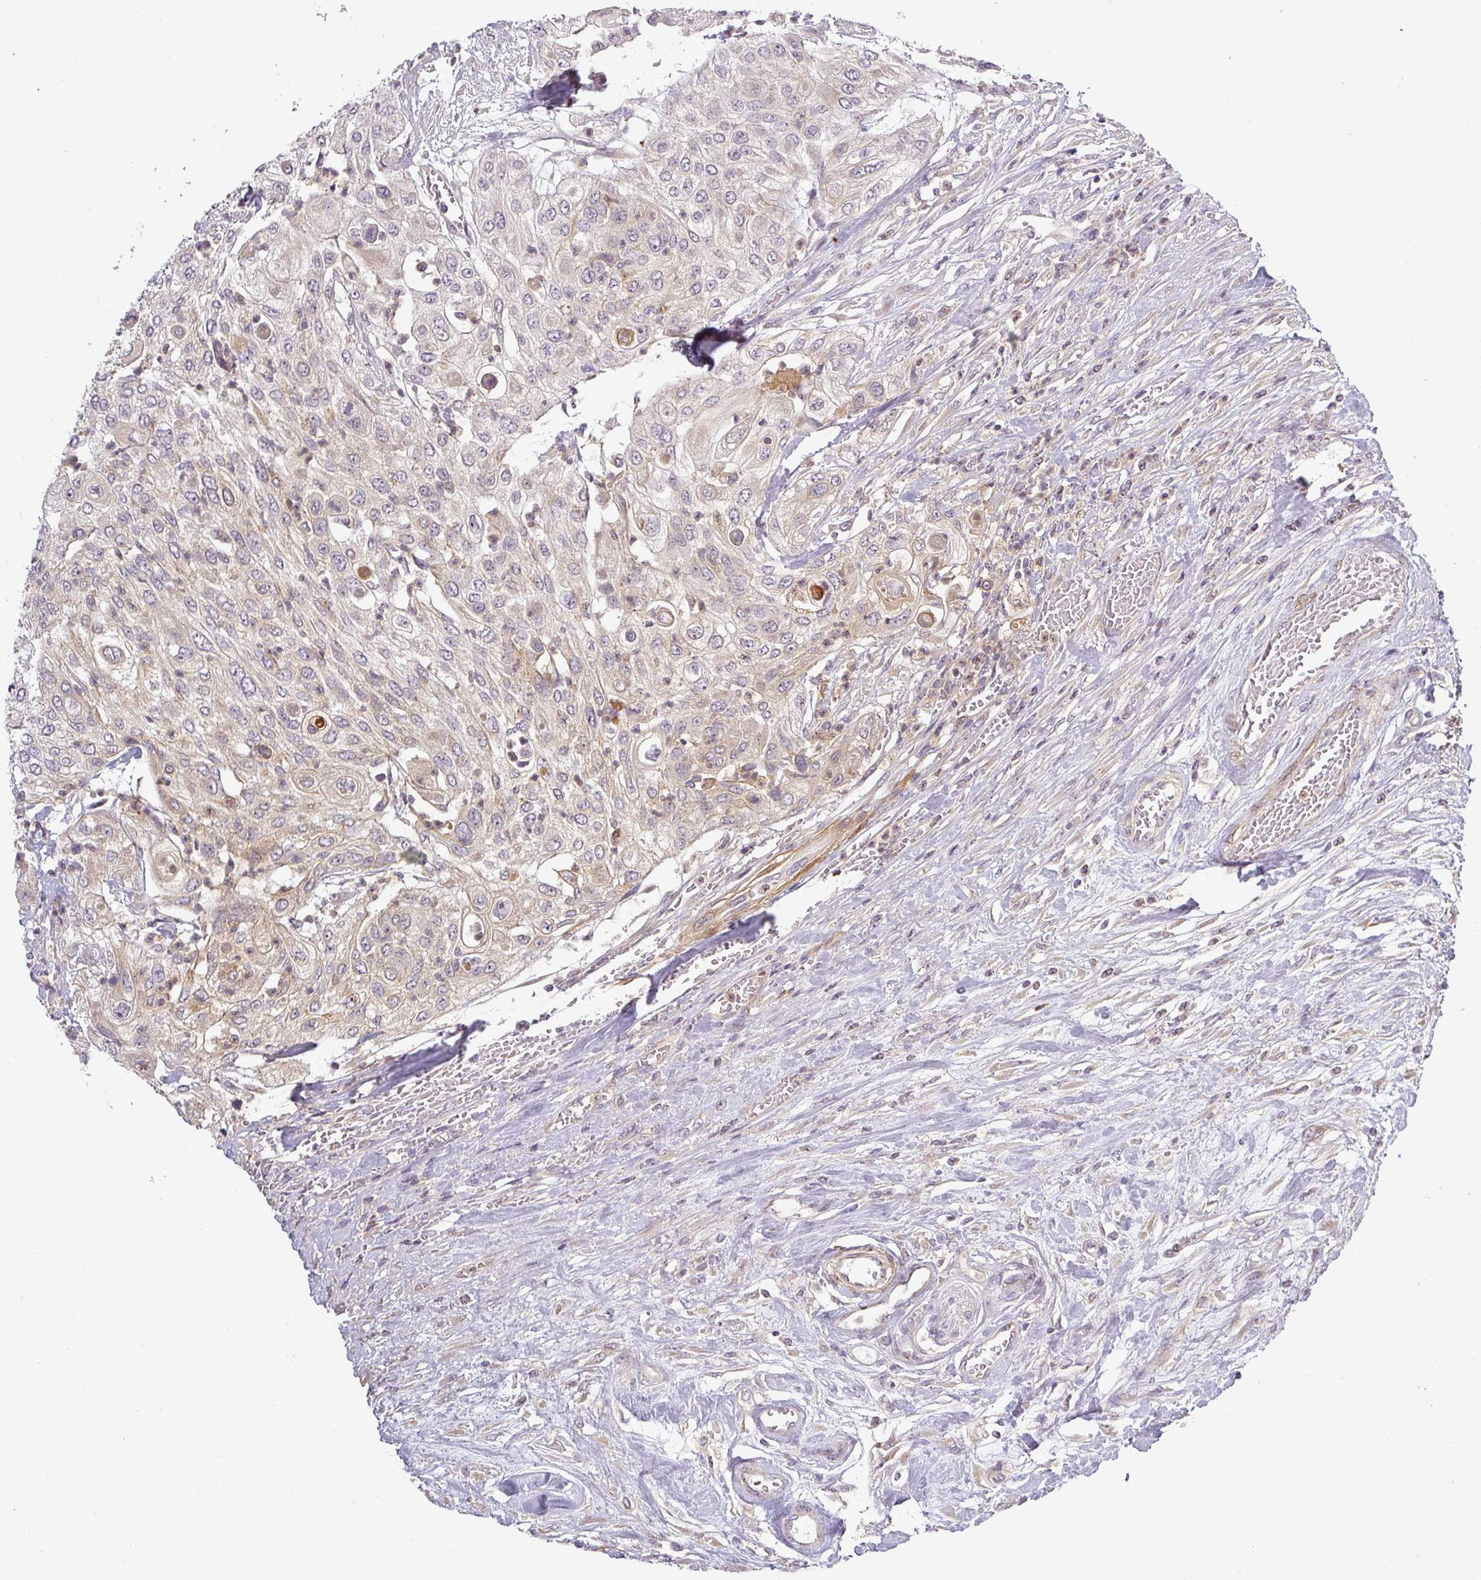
{"staining": {"intensity": "negative", "quantity": "none", "location": "none"}, "tissue": "urothelial cancer", "cell_type": "Tumor cells", "image_type": "cancer", "snomed": [{"axis": "morphology", "description": "Urothelial carcinoma, High grade"}, {"axis": "topography", "description": "Urinary bladder"}], "caption": "IHC micrograph of human high-grade urothelial carcinoma stained for a protein (brown), which exhibits no positivity in tumor cells.", "gene": "NIN", "patient": {"sex": "female", "age": 79}}